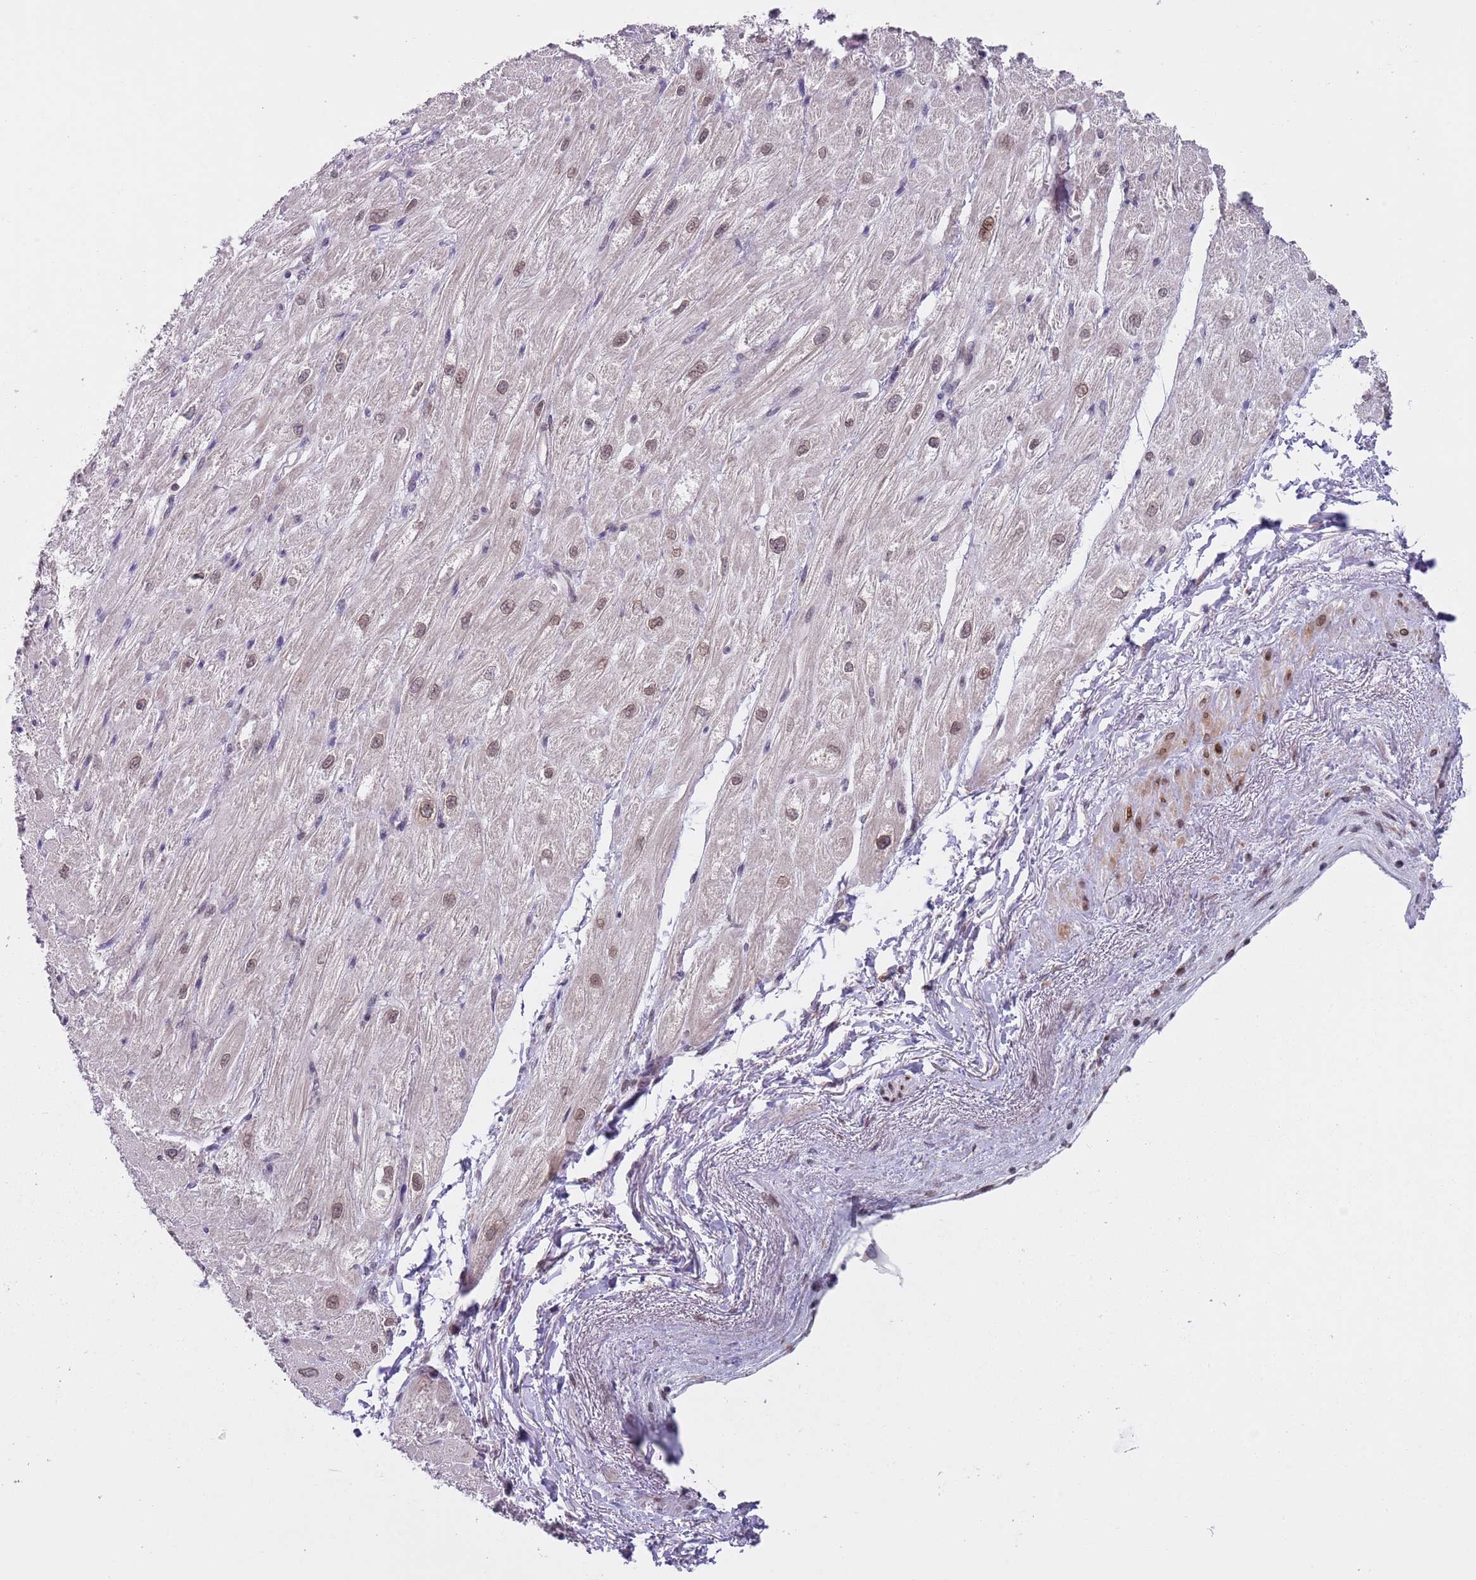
{"staining": {"intensity": "weak", "quantity": ">75%", "location": "nuclear"}, "tissue": "heart muscle", "cell_type": "Cardiomyocytes", "image_type": "normal", "snomed": [{"axis": "morphology", "description": "Normal tissue, NOS"}, {"axis": "topography", "description": "Heart"}], "caption": "Immunohistochemical staining of normal heart muscle displays weak nuclear protein positivity in about >75% of cardiomyocytes.", "gene": "SLC25A32", "patient": {"sex": "male", "age": 65}}